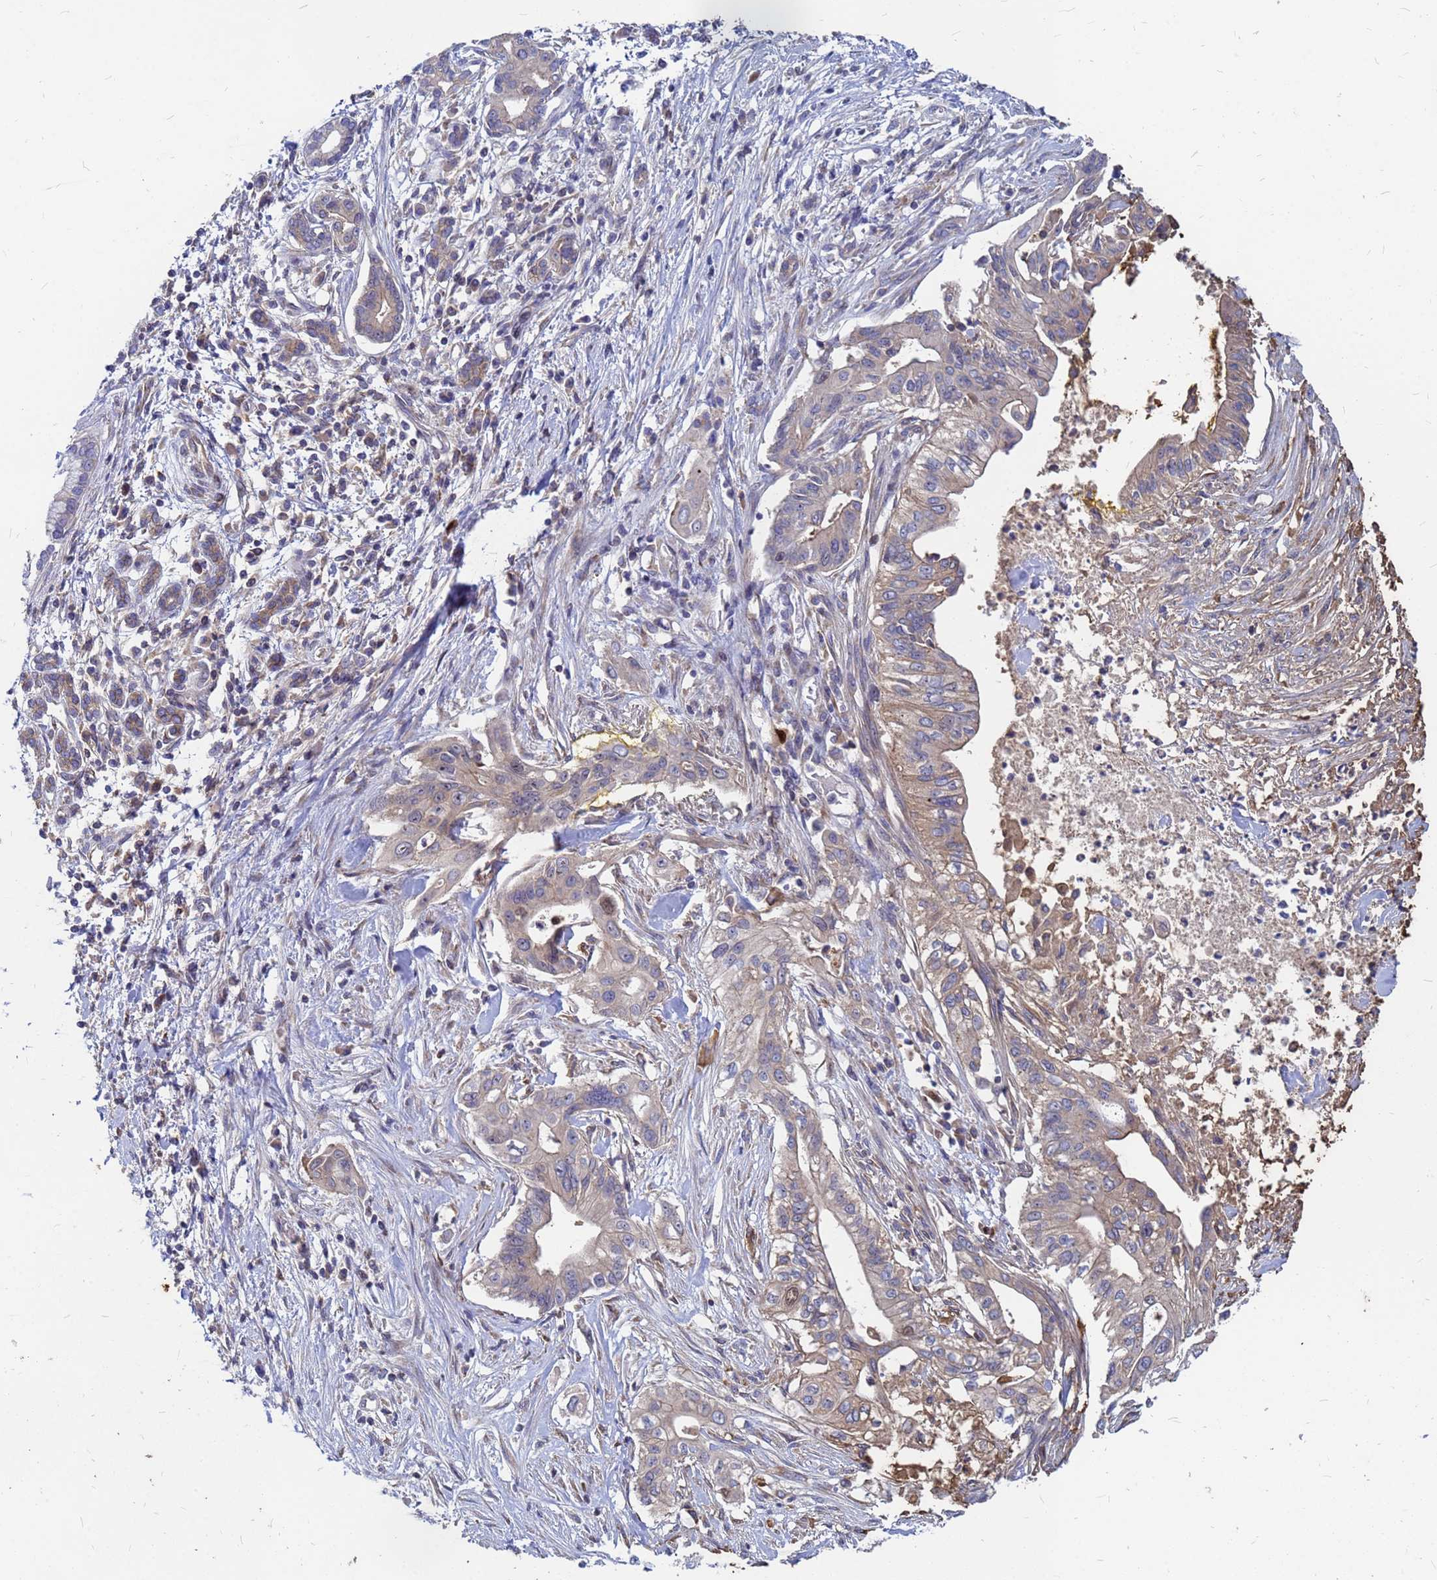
{"staining": {"intensity": "weak", "quantity": "25%-75%", "location": "cytoplasmic/membranous"}, "tissue": "pancreatic cancer", "cell_type": "Tumor cells", "image_type": "cancer", "snomed": [{"axis": "morphology", "description": "Adenocarcinoma, NOS"}, {"axis": "topography", "description": "Pancreas"}], "caption": "Tumor cells demonstrate low levels of weak cytoplasmic/membranous staining in about 25%-75% of cells in human pancreatic cancer.", "gene": "MOB2", "patient": {"sex": "male", "age": 58}}